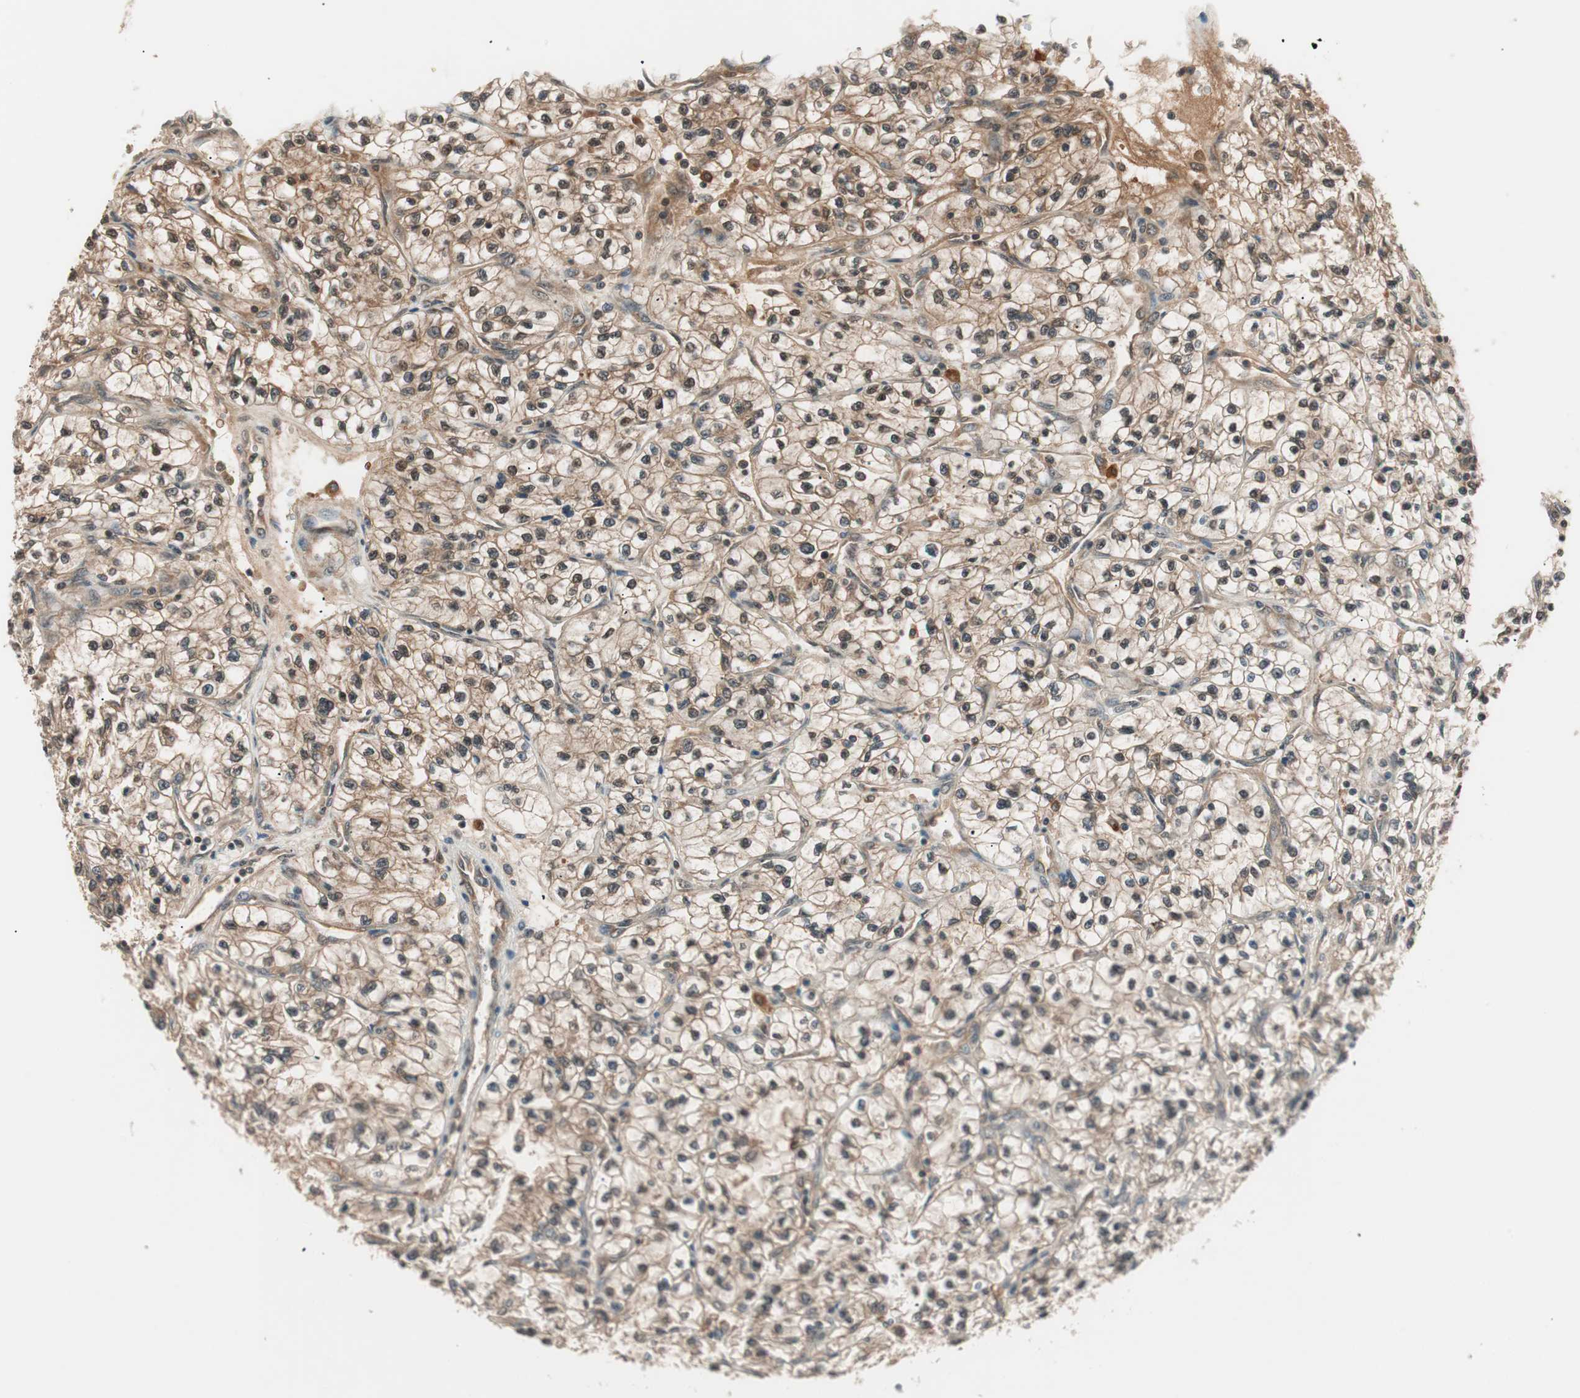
{"staining": {"intensity": "moderate", "quantity": ">75%", "location": "cytoplasmic/membranous"}, "tissue": "renal cancer", "cell_type": "Tumor cells", "image_type": "cancer", "snomed": [{"axis": "morphology", "description": "Adenocarcinoma, NOS"}, {"axis": "topography", "description": "Kidney"}], "caption": "A micrograph of human adenocarcinoma (renal) stained for a protein shows moderate cytoplasmic/membranous brown staining in tumor cells.", "gene": "NFRKB", "patient": {"sex": "female", "age": 57}}